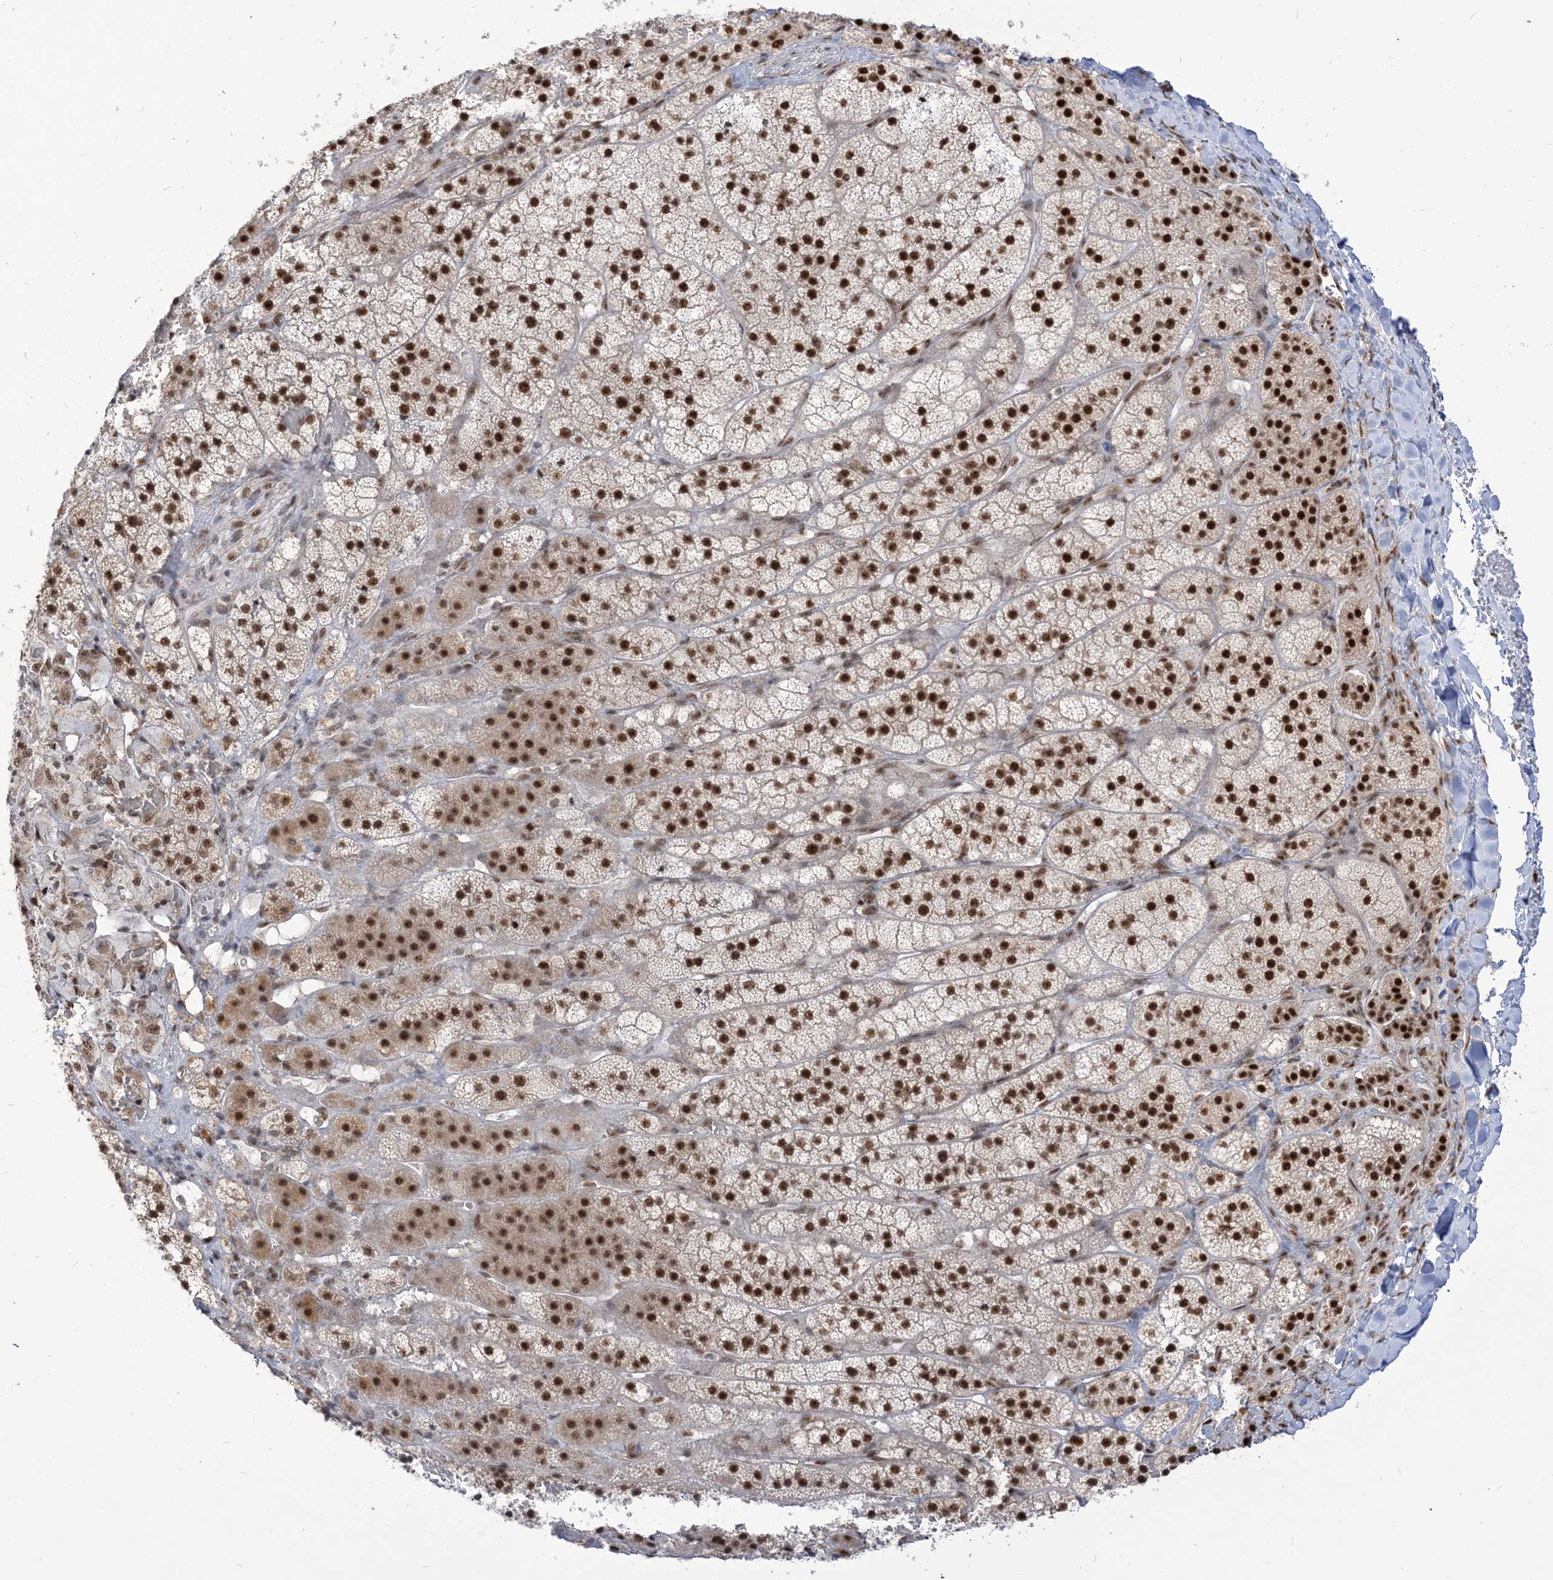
{"staining": {"intensity": "strong", "quantity": ">75%", "location": "nuclear"}, "tissue": "adrenal gland", "cell_type": "Glandular cells", "image_type": "normal", "snomed": [{"axis": "morphology", "description": "Normal tissue, NOS"}, {"axis": "topography", "description": "Adrenal gland"}], "caption": "Immunohistochemical staining of unremarkable adrenal gland exhibits strong nuclear protein expression in about >75% of glandular cells.", "gene": "ARGLU1", "patient": {"sex": "female", "age": 44}}